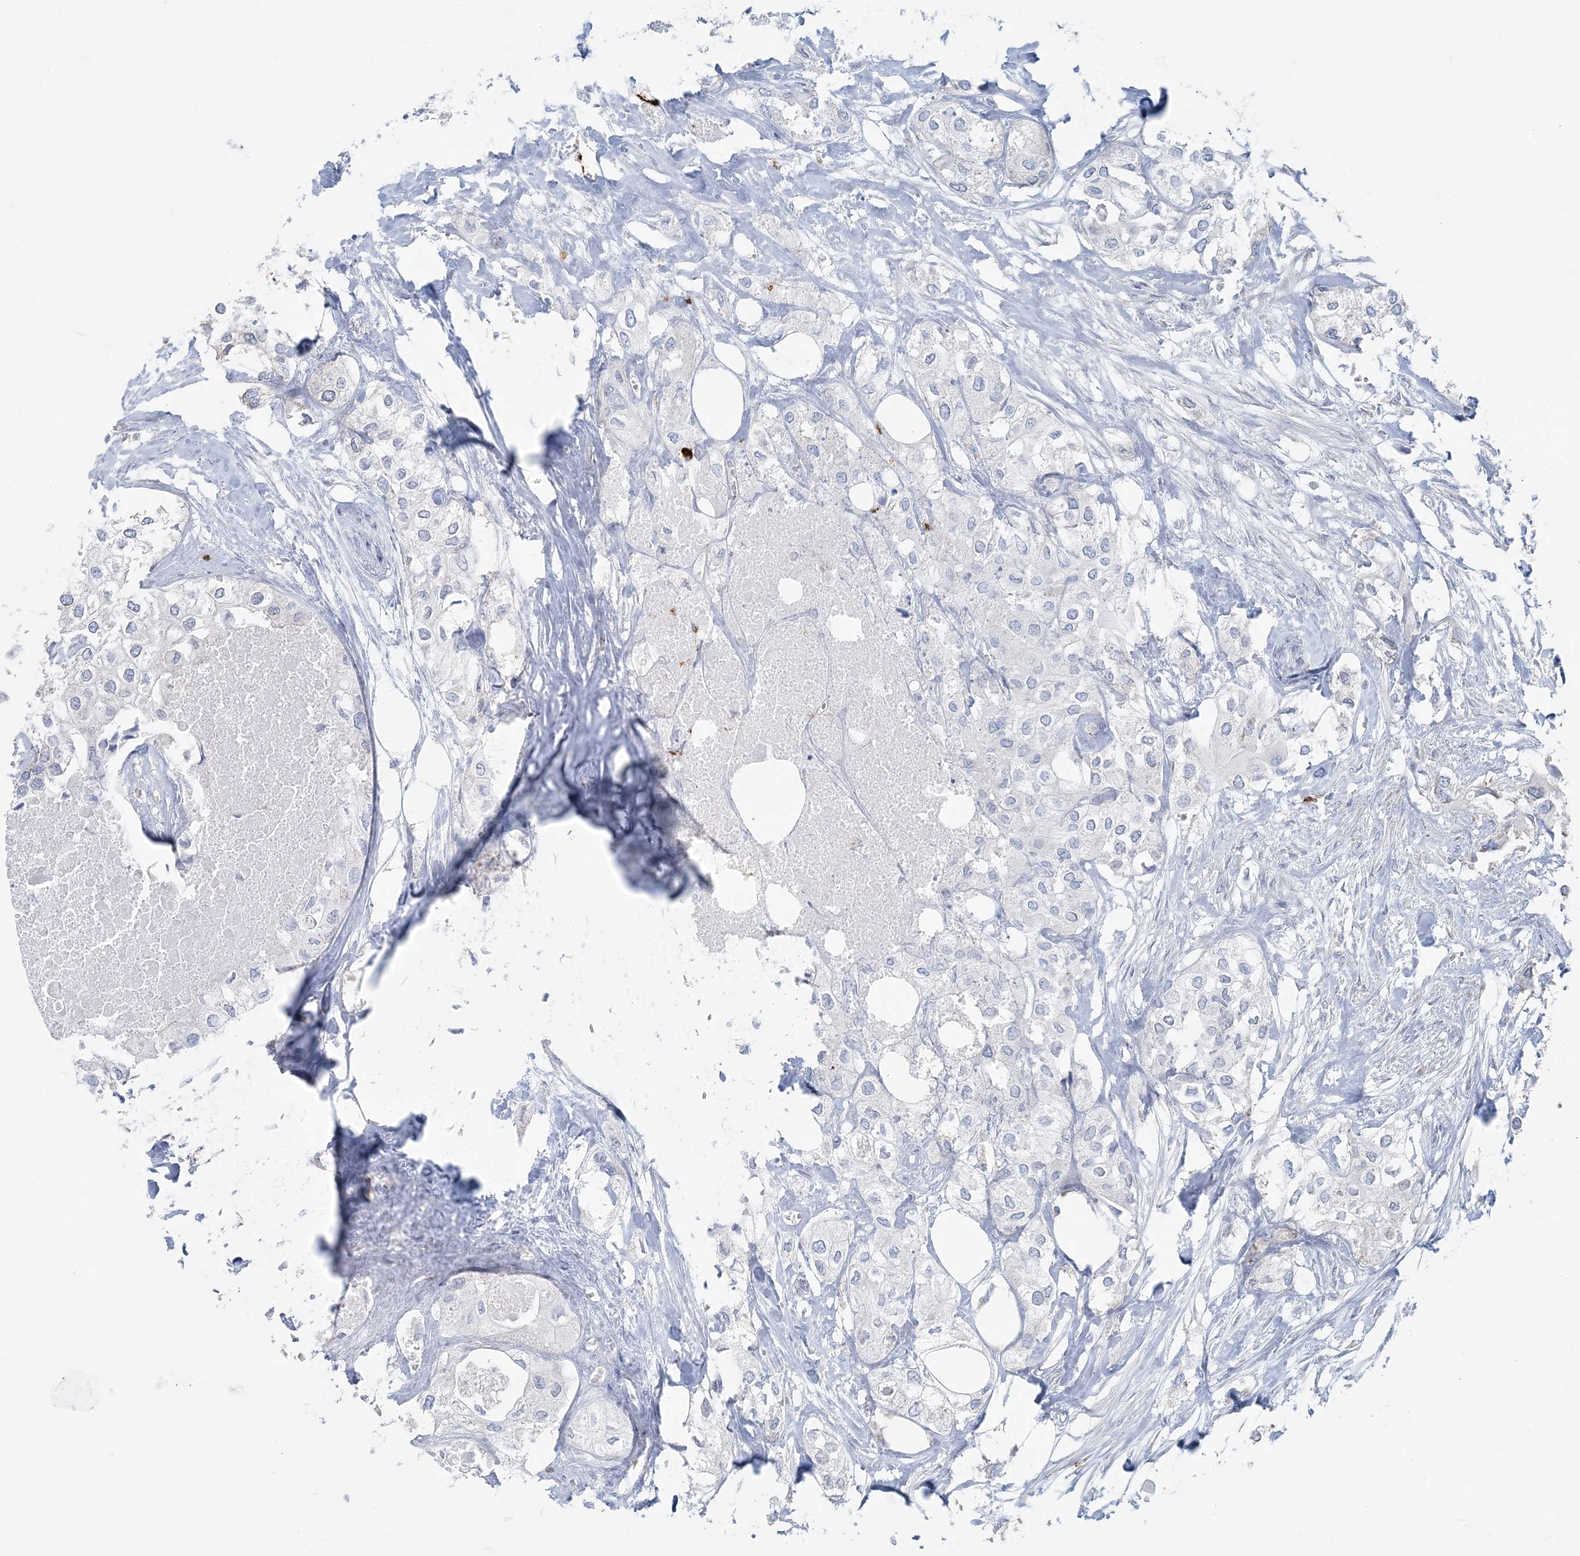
{"staining": {"intensity": "negative", "quantity": "none", "location": "none"}, "tissue": "urothelial cancer", "cell_type": "Tumor cells", "image_type": "cancer", "snomed": [{"axis": "morphology", "description": "Urothelial carcinoma, High grade"}, {"axis": "topography", "description": "Urinary bladder"}], "caption": "A micrograph of urothelial cancer stained for a protein demonstrates no brown staining in tumor cells. Brightfield microscopy of IHC stained with DAB (3,3'-diaminobenzidine) (brown) and hematoxylin (blue), captured at high magnification.", "gene": "CCNJ", "patient": {"sex": "male", "age": 64}}